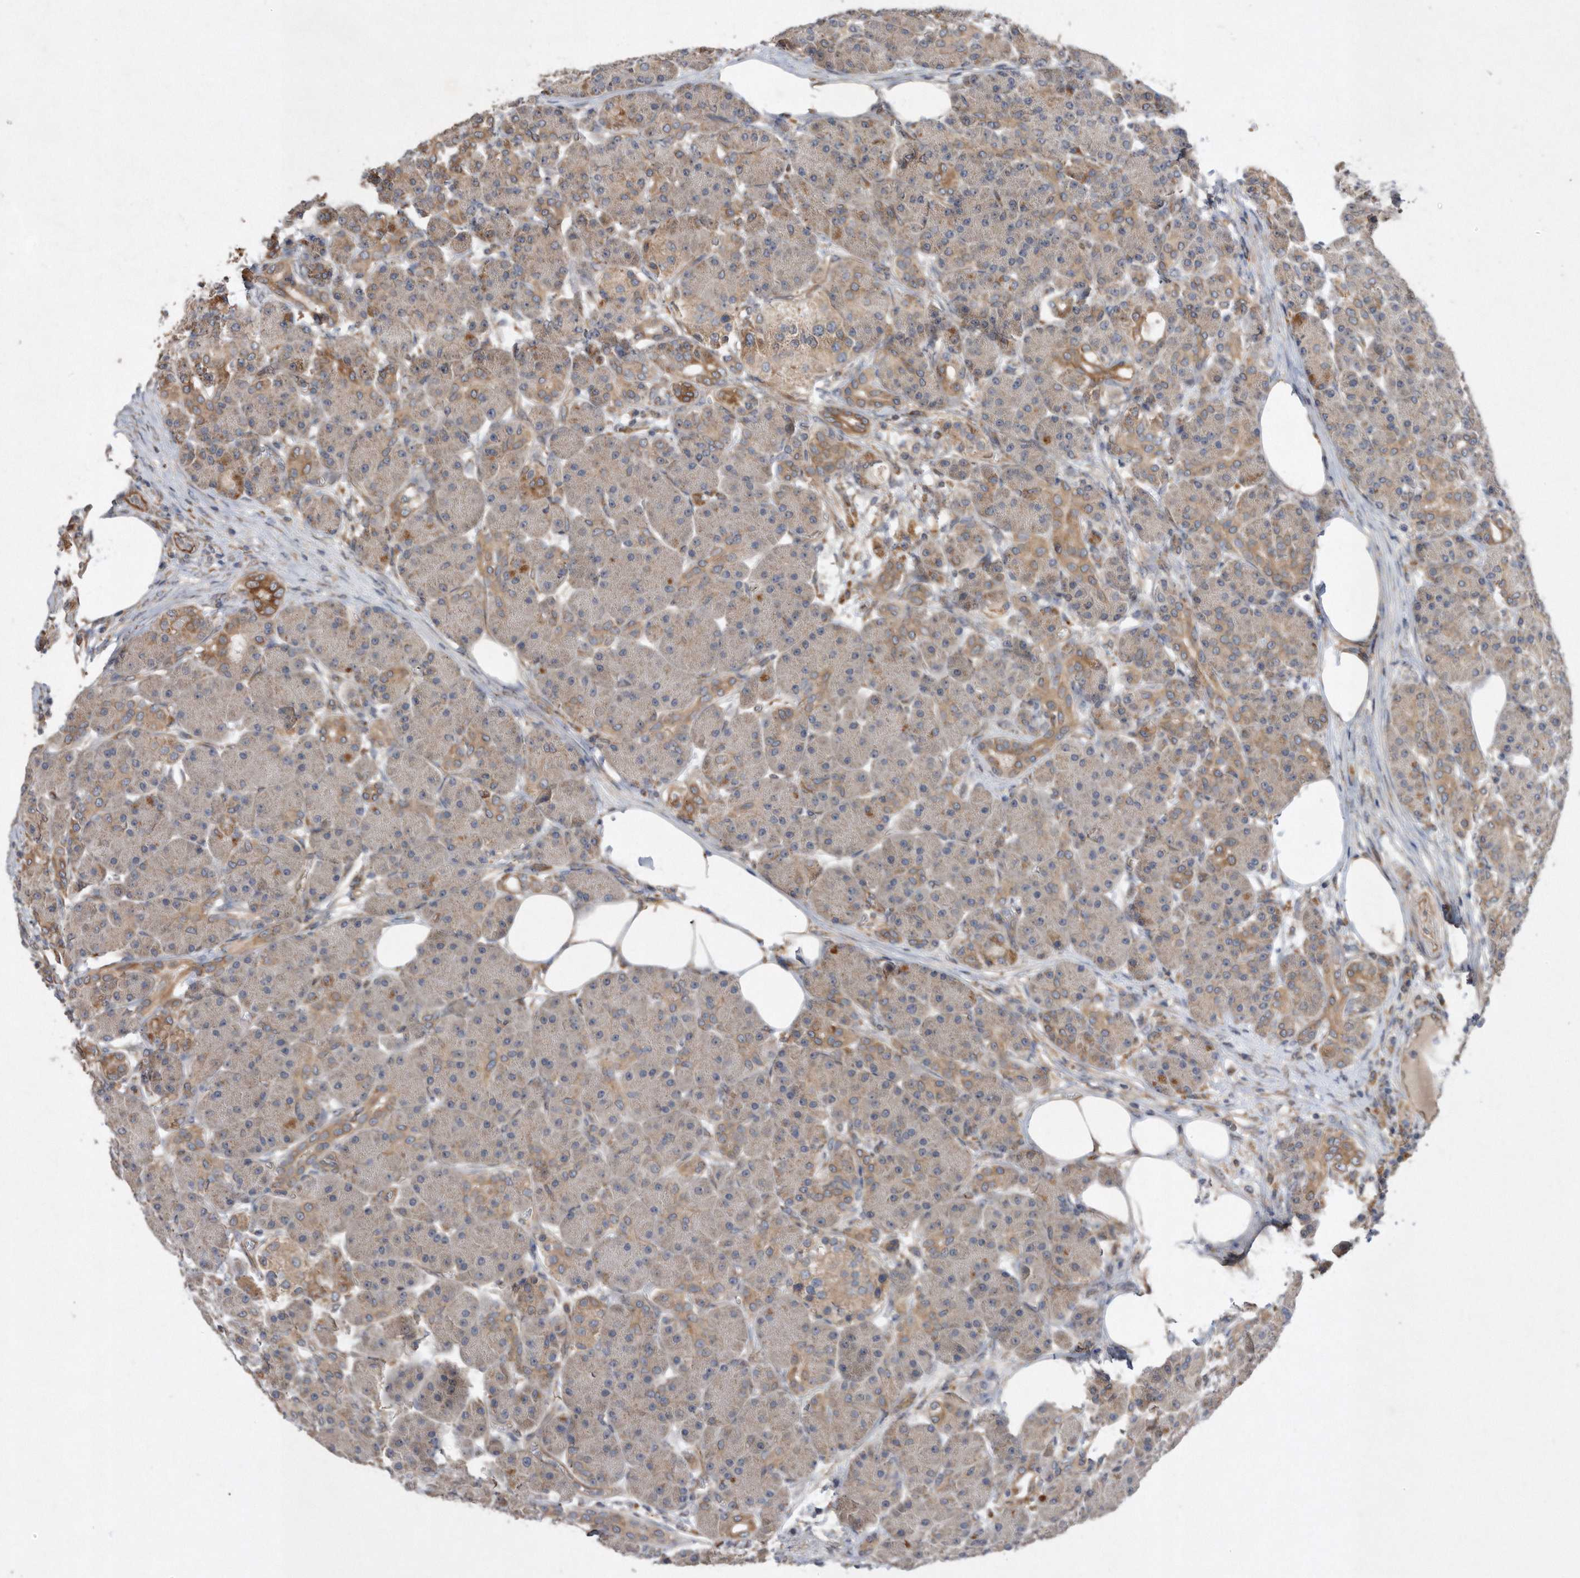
{"staining": {"intensity": "moderate", "quantity": "<25%", "location": "cytoplasmic/membranous"}, "tissue": "pancreas", "cell_type": "Exocrine glandular cells", "image_type": "normal", "snomed": [{"axis": "morphology", "description": "Normal tissue, NOS"}, {"axis": "topography", "description": "Pancreas"}], "caption": "Immunohistochemistry staining of unremarkable pancreas, which displays low levels of moderate cytoplasmic/membranous positivity in about <25% of exocrine glandular cells indicating moderate cytoplasmic/membranous protein positivity. The staining was performed using DAB (brown) for protein detection and nuclei were counterstained in hematoxylin (blue).", "gene": "PON2", "patient": {"sex": "male", "age": 63}}